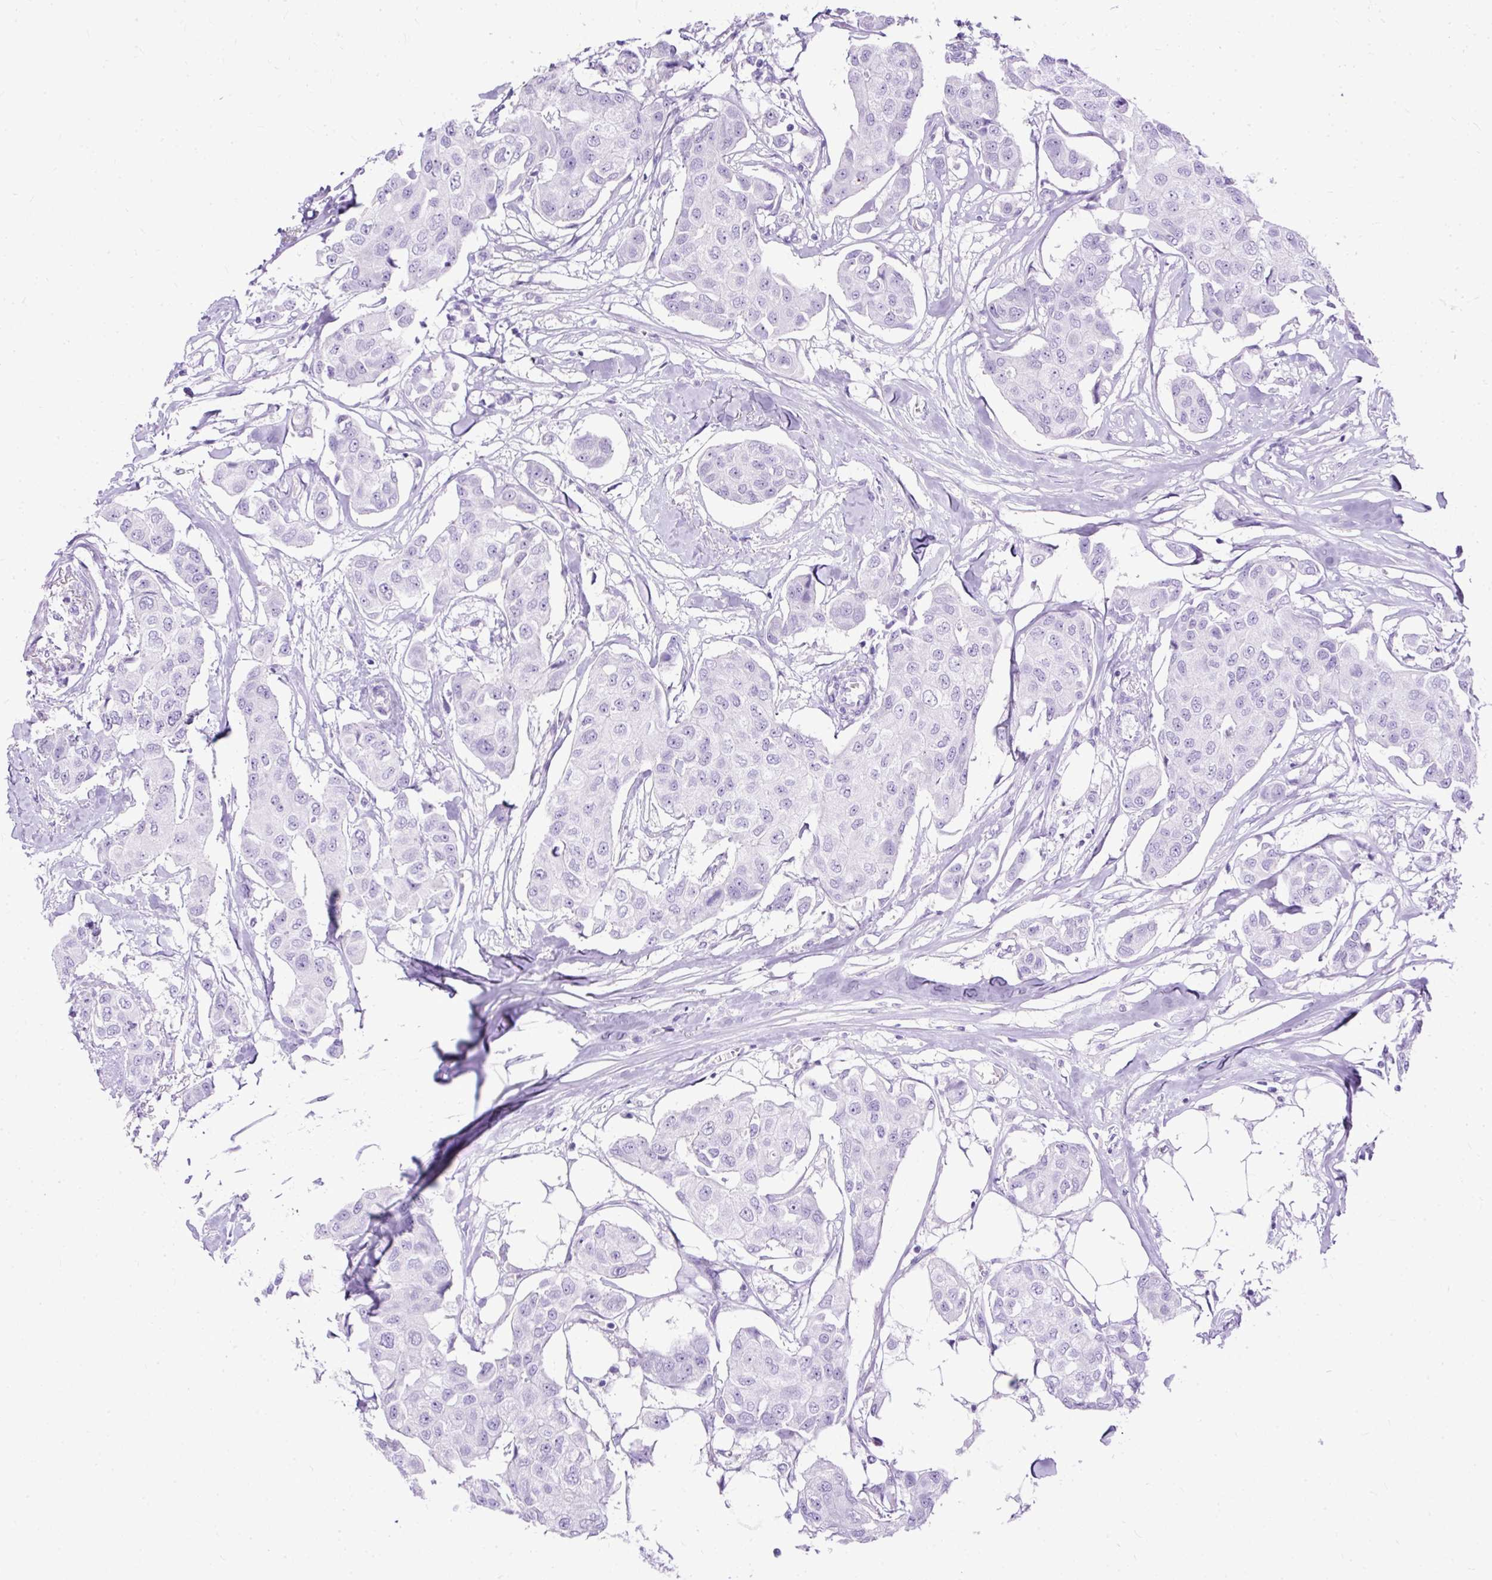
{"staining": {"intensity": "negative", "quantity": "none", "location": "none"}, "tissue": "breast cancer", "cell_type": "Tumor cells", "image_type": "cancer", "snomed": [{"axis": "morphology", "description": "Duct carcinoma"}, {"axis": "topography", "description": "Breast"}, {"axis": "topography", "description": "Lymph node"}], "caption": "Protein analysis of invasive ductal carcinoma (breast) exhibits no significant expression in tumor cells.", "gene": "HEY1", "patient": {"sex": "female", "age": 80}}